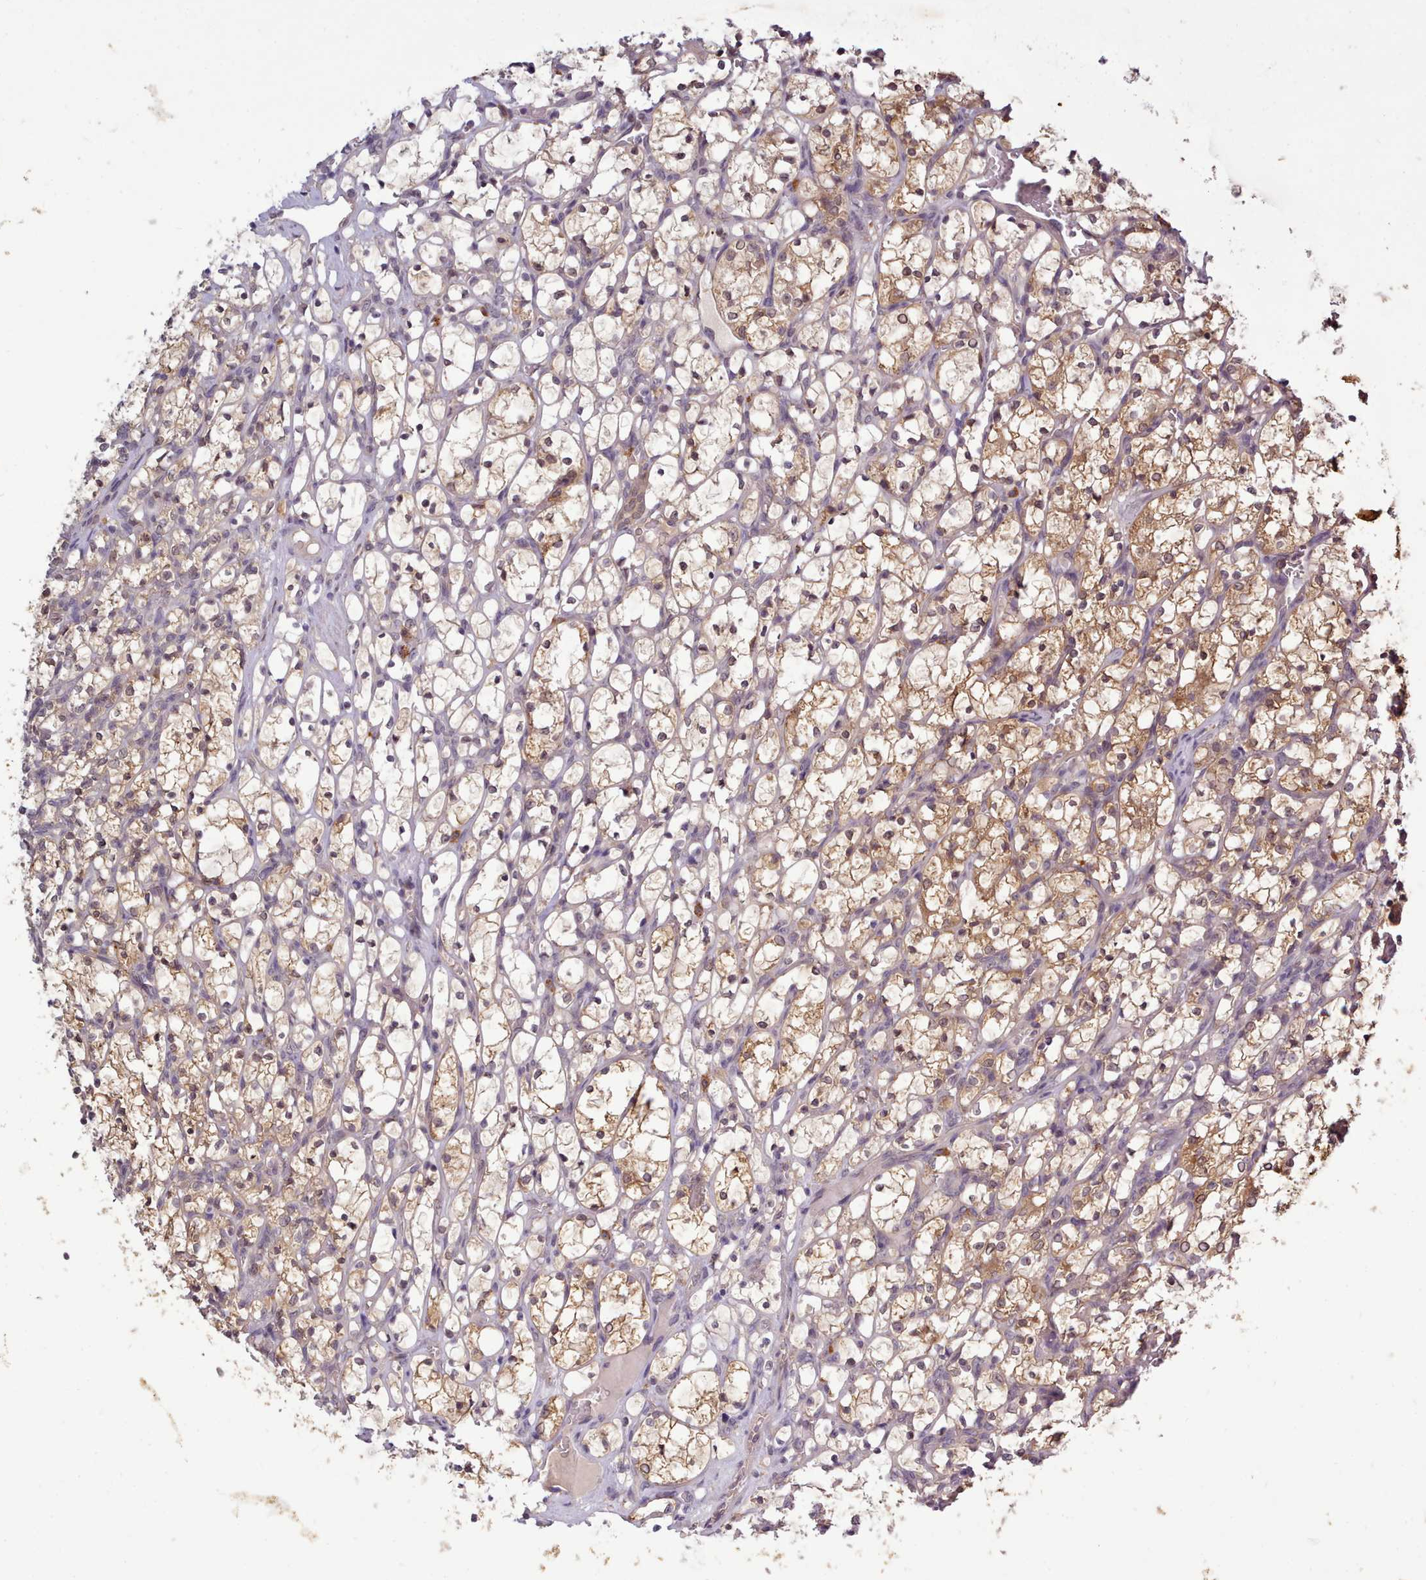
{"staining": {"intensity": "moderate", "quantity": "25%-75%", "location": "cytoplasmic/membranous,nuclear"}, "tissue": "renal cancer", "cell_type": "Tumor cells", "image_type": "cancer", "snomed": [{"axis": "morphology", "description": "Adenocarcinoma, NOS"}, {"axis": "topography", "description": "Kidney"}], "caption": "Renal cancer was stained to show a protein in brown. There is medium levels of moderate cytoplasmic/membranous and nuclear expression in approximately 25%-75% of tumor cells. Using DAB (brown) and hematoxylin (blue) stains, captured at high magnification using brightfield microscopy.", "gene": "ARL17A", "patient": {"sex": "female", "age": 69}}